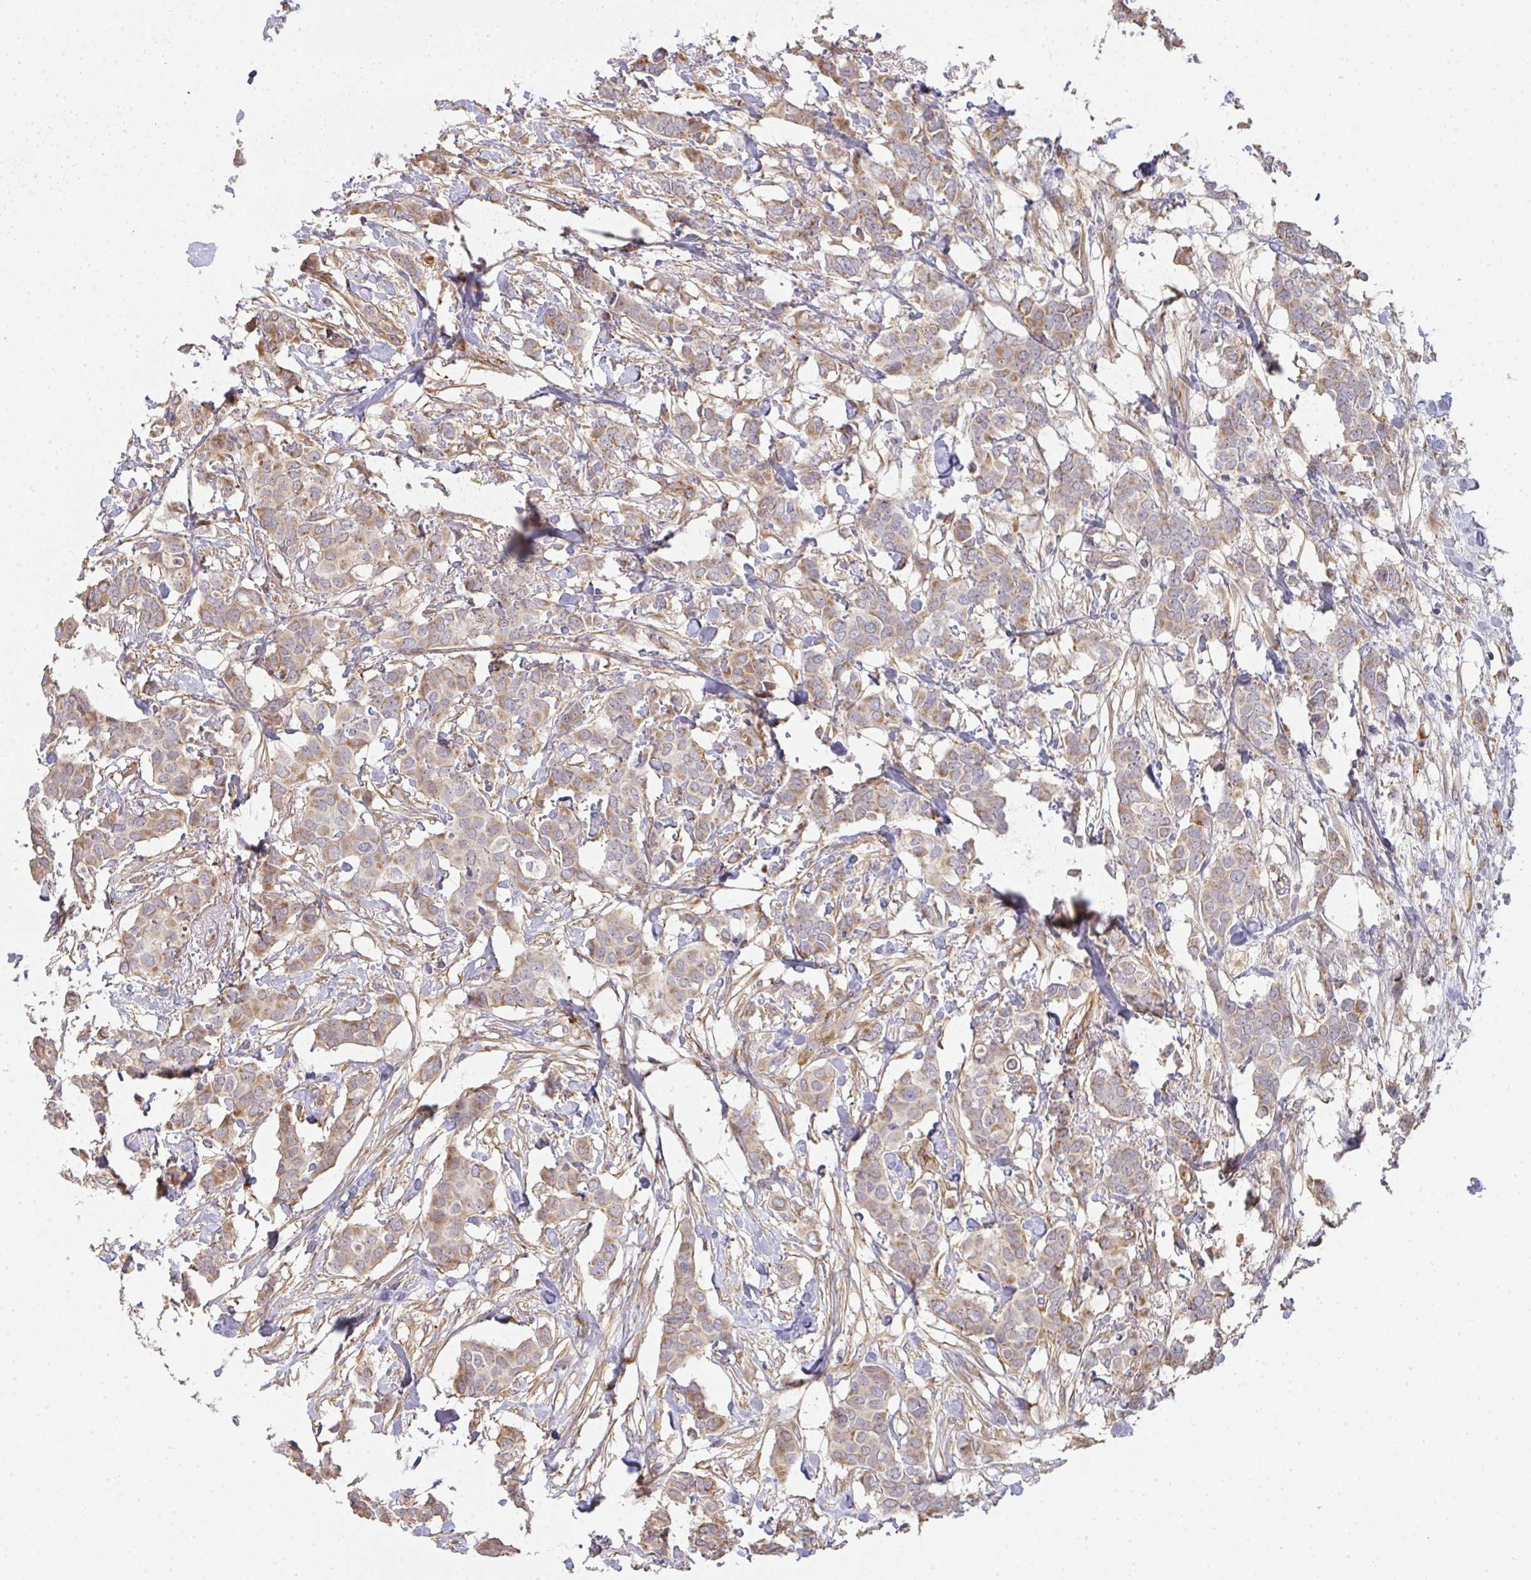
{"staining": {"intensity": "weak", "quantity": ">75%", "location": "cytoplasmic/membranous"}, "tissue": "breast cancer", "cell_type": "Tumor cells", "image_type": "cancer", "snomed": [{"axis": "morphology", "description": "Duct carcinoma"}, {"axis": "topography", "description": "Breast"}], "caption": "Breast cancer stained with a brown dye shows weak cytoplasmic/membranous positive expression in about >75% of tumor cells.", "gene": "B4GALT6", "patient": {"sex": "female", "age": 62}}